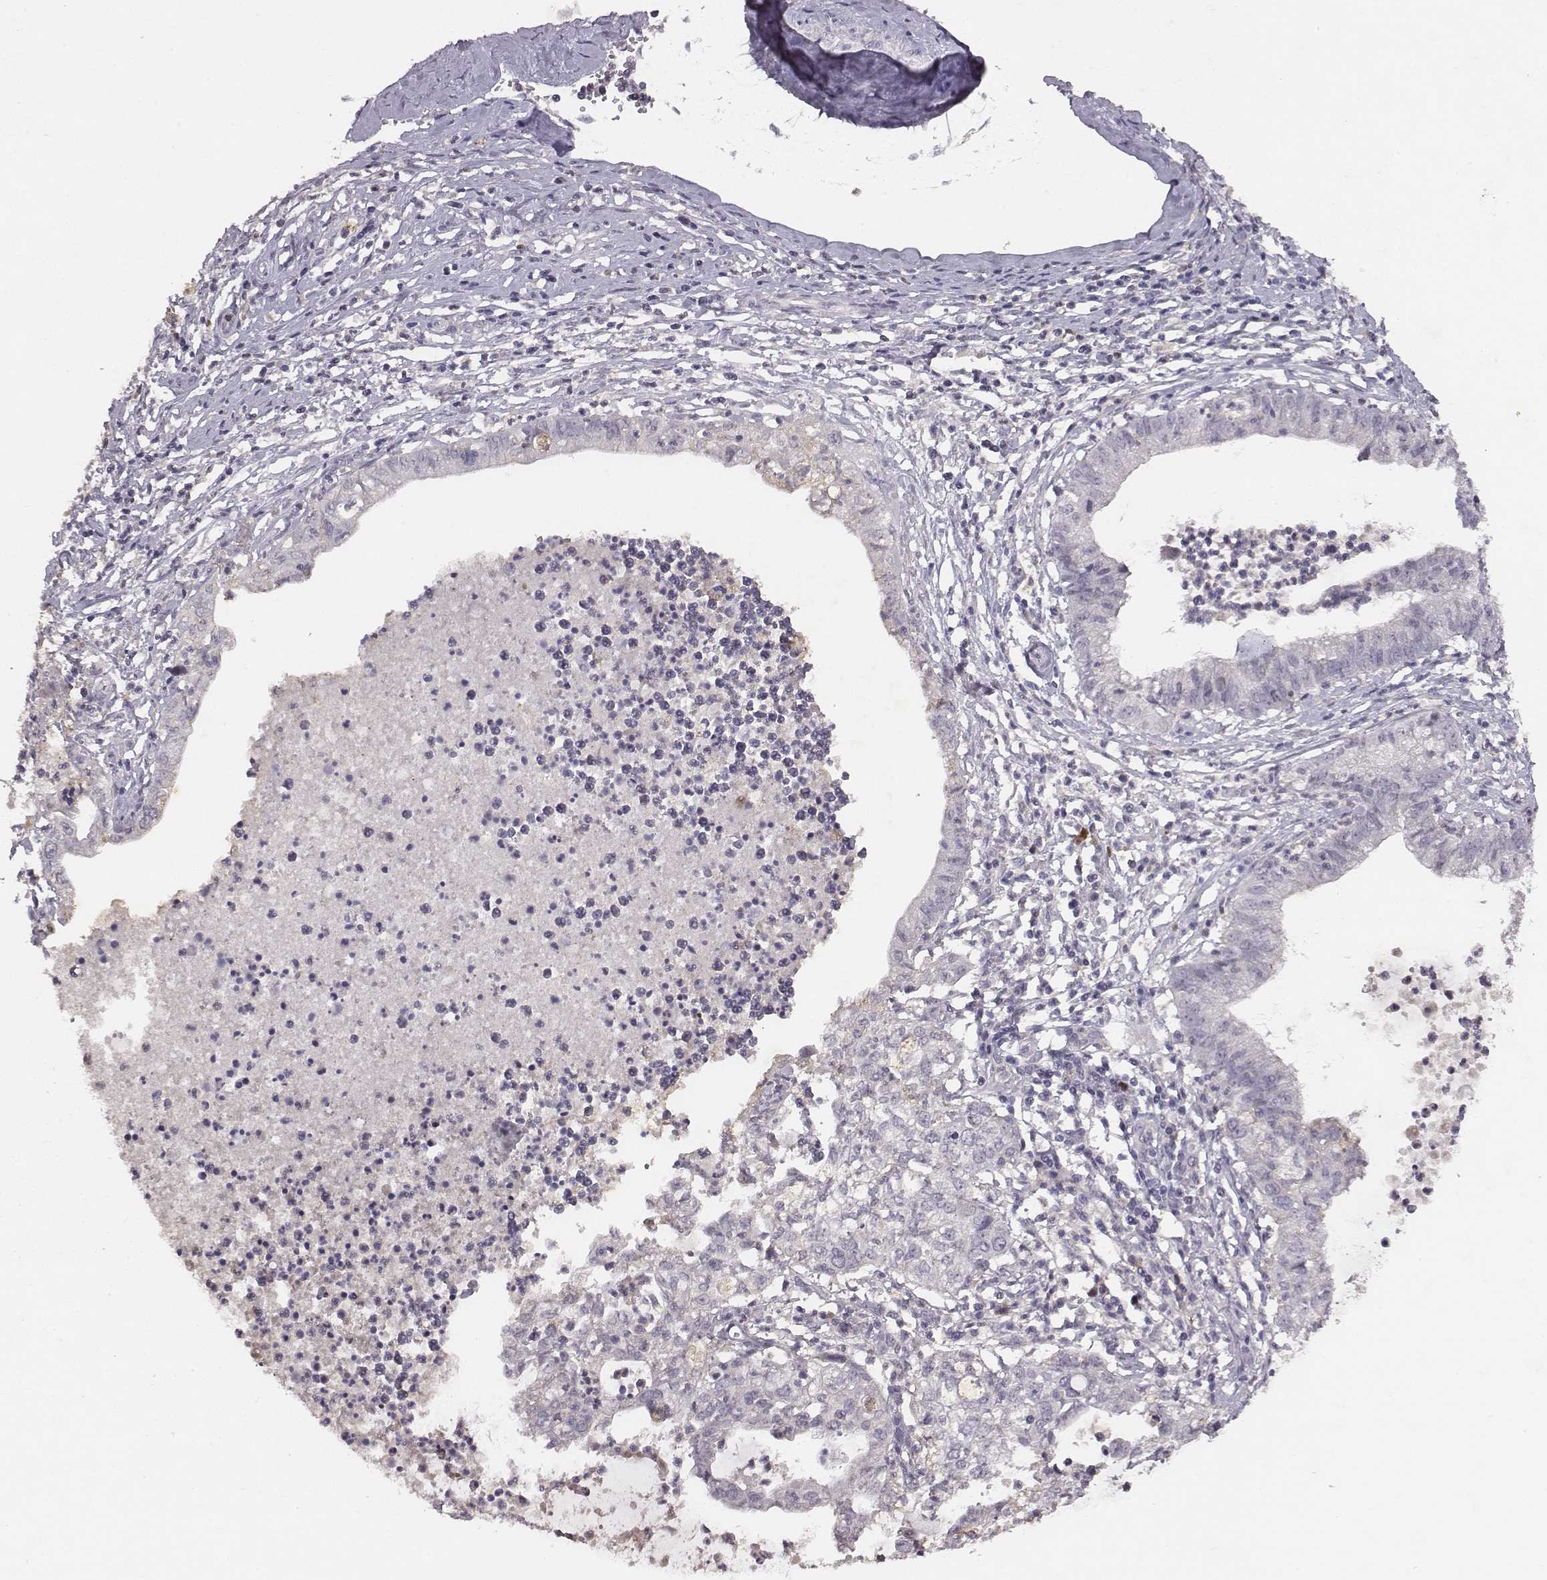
{"staining": {"intensity": "negative", "quantity": "none", "location": "none"}, "tissue": "cervical cancer", "cell_type": "Tumor cells", "image_type": "cancer", "snomed": [{"axis": "morphology", "description": "Normal tissue, NOS"}, {"axis": "morphology", "description": "Adenocarcinoma, NOS"}, {"axis": "topography", "description": "Cervix"}], "caption": "IHC of cervical cancer demonstrates no staining in tumor cells.", "gene": "SLC22A6", "patient": {"sex": "female", "age": 38}}